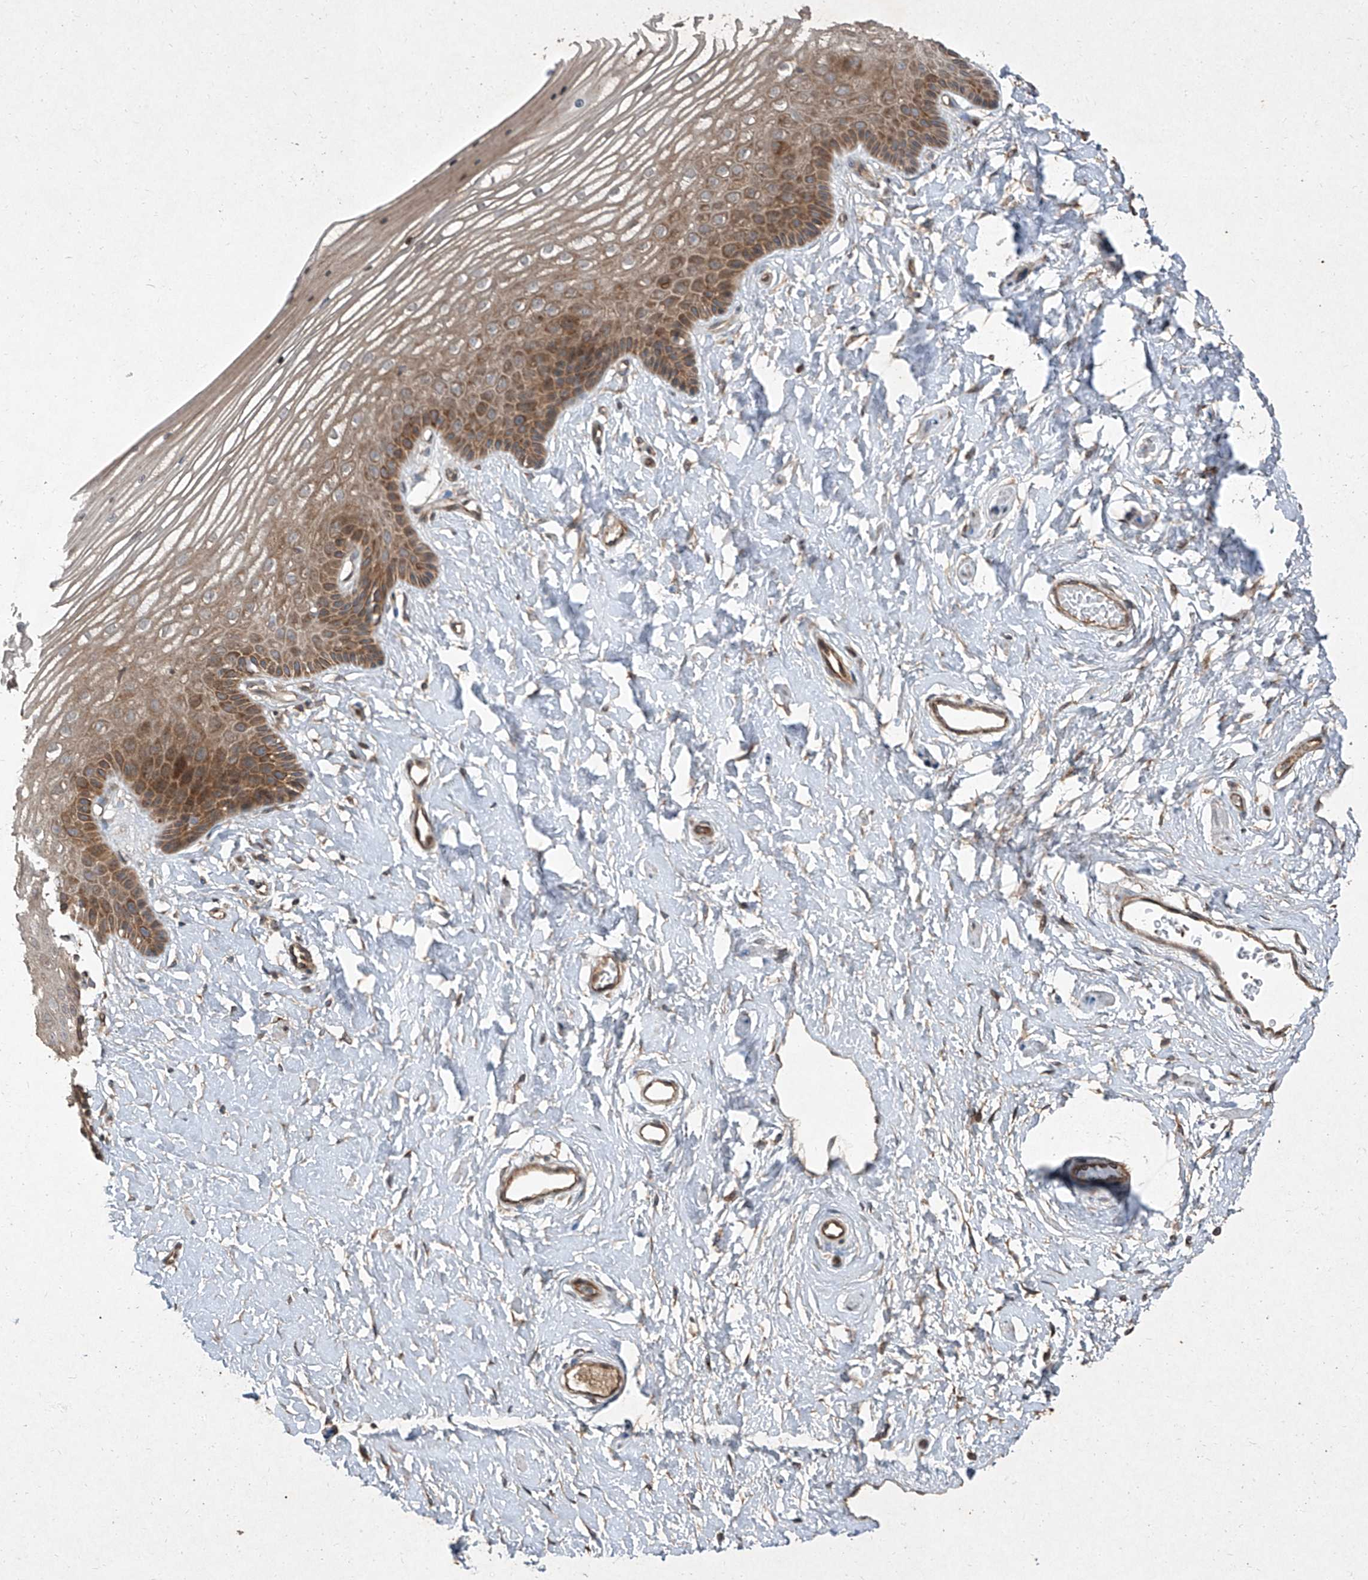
{"staining": {"intensity": "moderate", "quantity": ">75%", "location": "cytoplasmic/membranous"}, "tissue": "vagina", "cell_type": "Squamous epithelial cells", "image_type": "normal", "snomed": [{"axis": "morphology", "description": "Normal tissue, NOS"}, {"axis": "topography", "description": "Vagina"}, {"axis": "topography", "description": "Cervix"}], "caption": "Moderate cytoplasmic/membranous positivity is seen in approximately >75% of squamous epithelial cells in benign vagina. Using DAB (brown) and hematoxylin (blue) stains, captured at high magnification using brightfield microscopy.", "gene": "CCN1", "patient": {"sex": "female", "age": 40}}